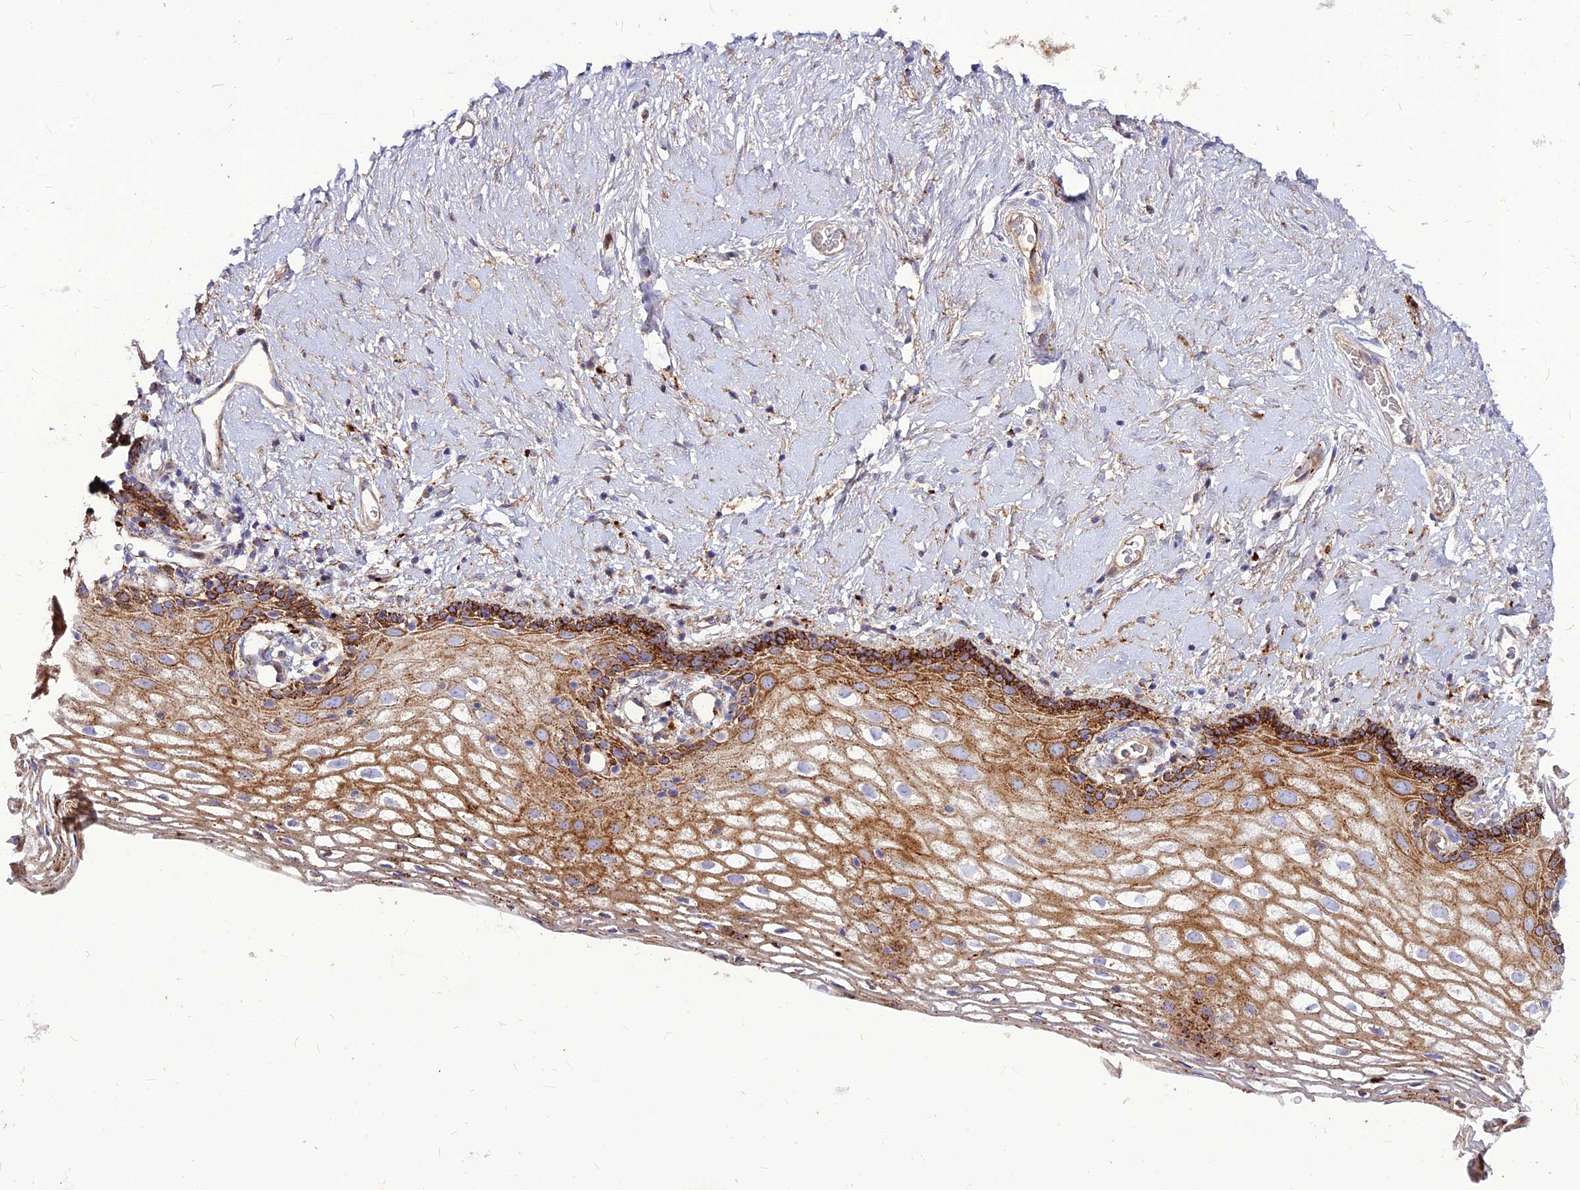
{"staining": {"intensity": "strong", "quantity": ">75%", "location": "cytoplasmic/membranous"}, "tissue": "vagina", "cell_type": "Squamous epithelial cells", "image_type": "normal", "snomed": [{"axis": "morphology", "description": "Normal tissue, NOS"}, {"axis": "morphology", "description": "Adenocarcinoma, NOS"}, {"axis": "topography", "description": "Rectum"}, {"axis": "topography", "description": "Vagina"}], "caption": "Vagina stained with IHC displays strong cytoplasmic/membranous staining in approximately >75% of squamous epithelial cells.", "gene": "RIMOC1", "patient": {"sex": "female", "age": 71}}